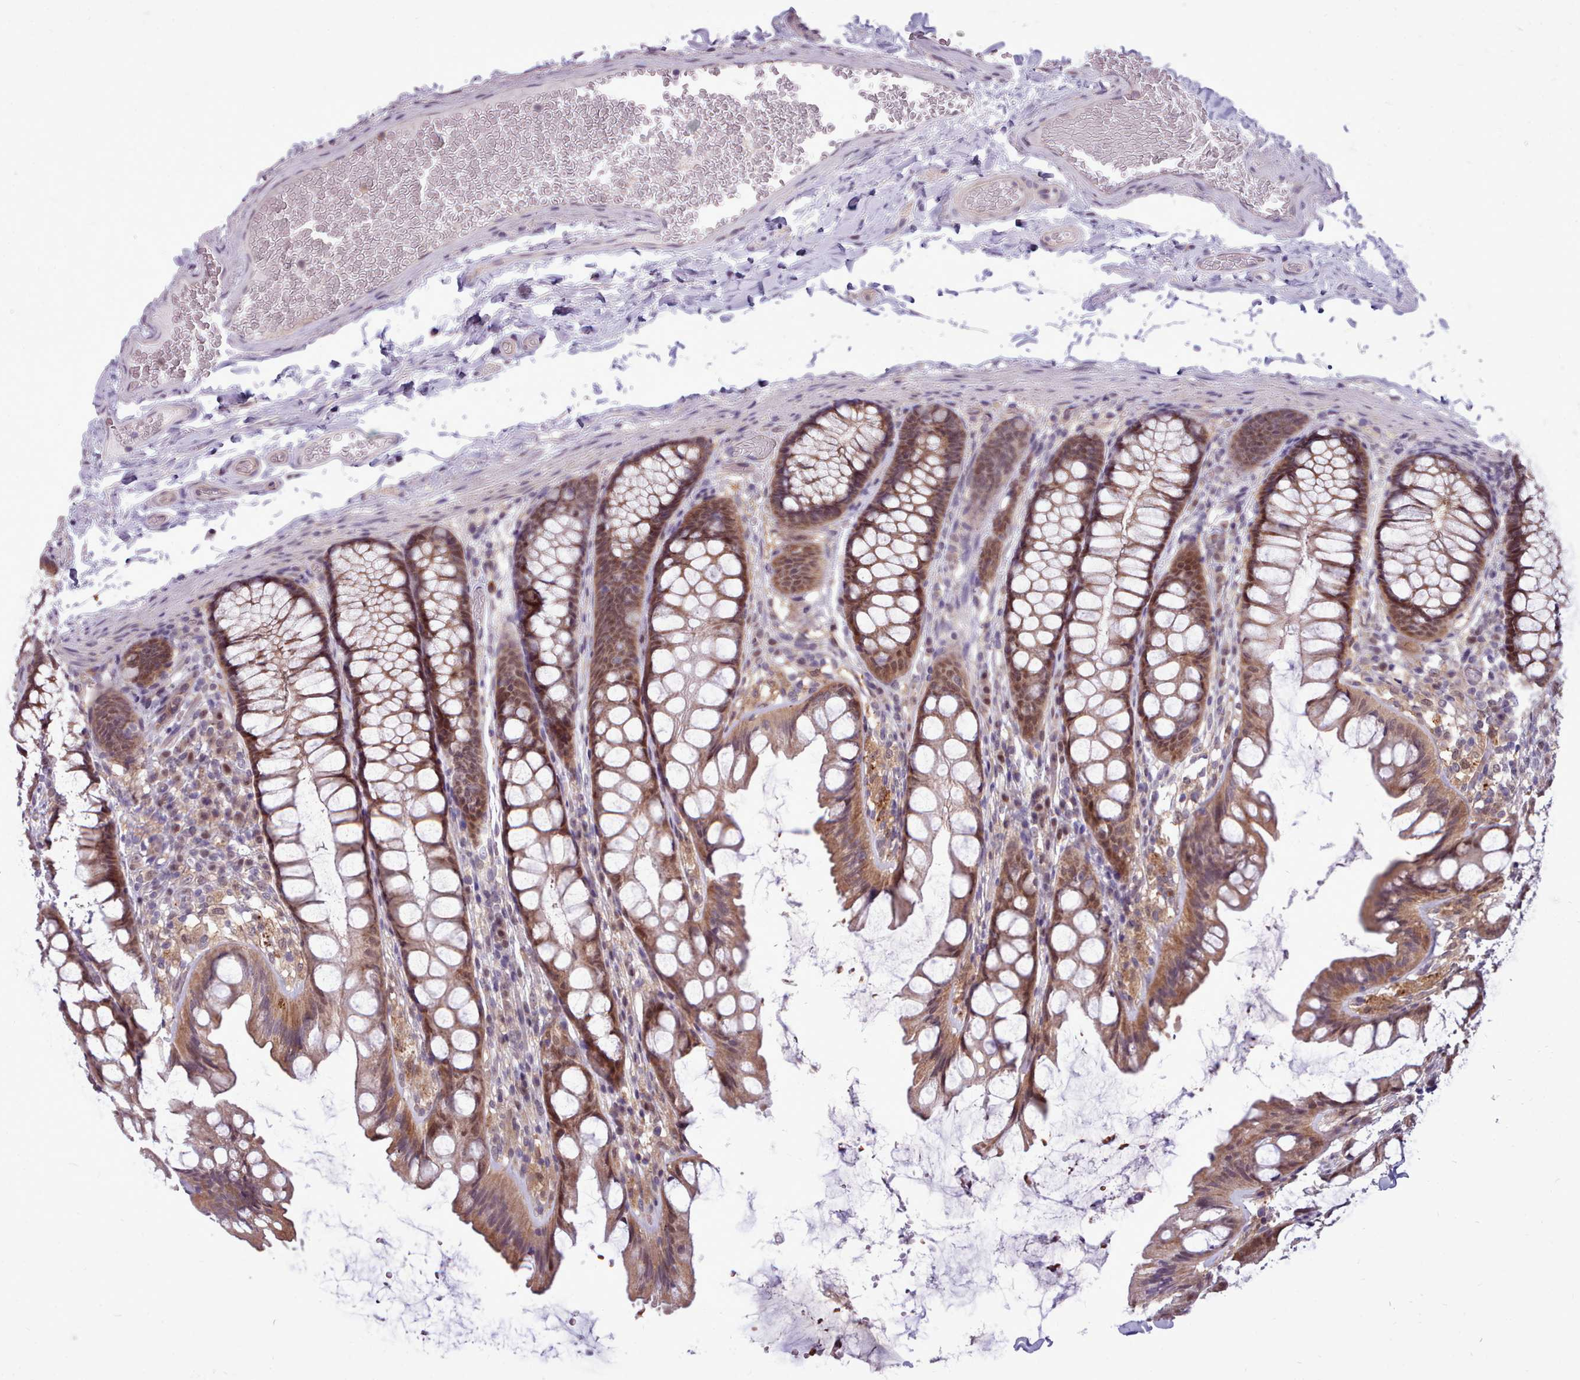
{"staining": {"intensity": "weak", "quantity": "25%-75%", "location": "cytoplasmic/membranous"}, "tissue": "colon", "cell_type": "Endothelial cells", "image_type": "normal", "snomed": [{"axis": "morphology", "description": "Normal tissue, NOS"}, {"axis": "topography", "description": "Colon"}], "caption": "Brown immunohistochemical staining in unremarkable human colon shows weak cytoplasmic/membranous staining in approximately 25%-75% of endothelial cells. (Stains: DAB (3,3'-diaminobenzidine) in brown, nuclei in blue, Microscopy: brightfield microscopy at high magnification).", "gene": "AHCY", "patient": {"sex": "male", "age": 47}}